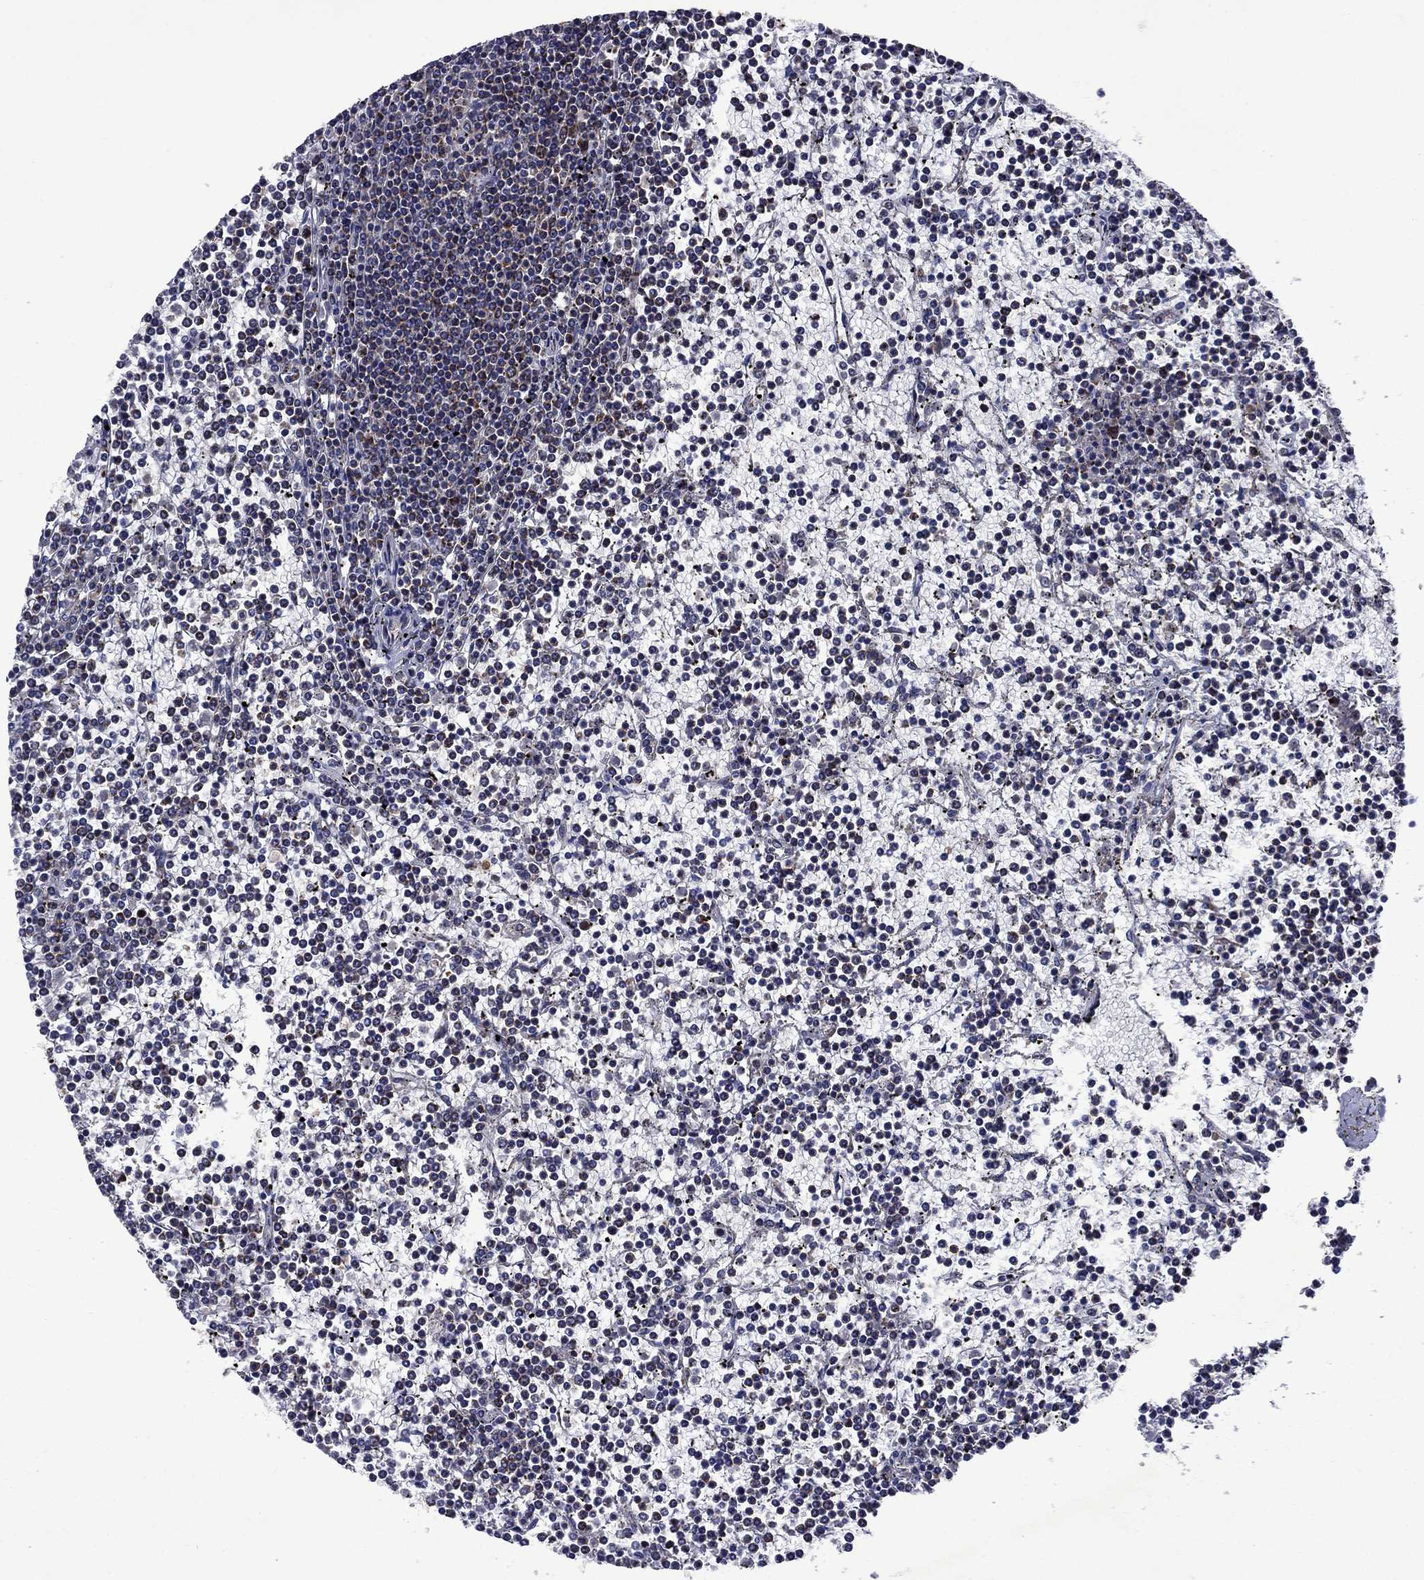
{"staining": {"intensity": "negative", "quantity": "none", "location": "none"}, "tissue": "lymphoma", "cell_type": "Tumor cells", "image_type": "cancer", "snomed": [{"axis": "morphology", "description": "Malignant lymphoma, non-Hodgkin's type, Low grade"}, {"axis": "topography", "description": "Spleen"}], "caption": "IHC histopathology image of neoplastic tissue: human lymphoma stained with DAB (3,3'-diaminobenzidine) exhibits no significant protein positivity in tumor cells.", "gene": "KIF22", "patient": {"sex": "female", "age": 19}}